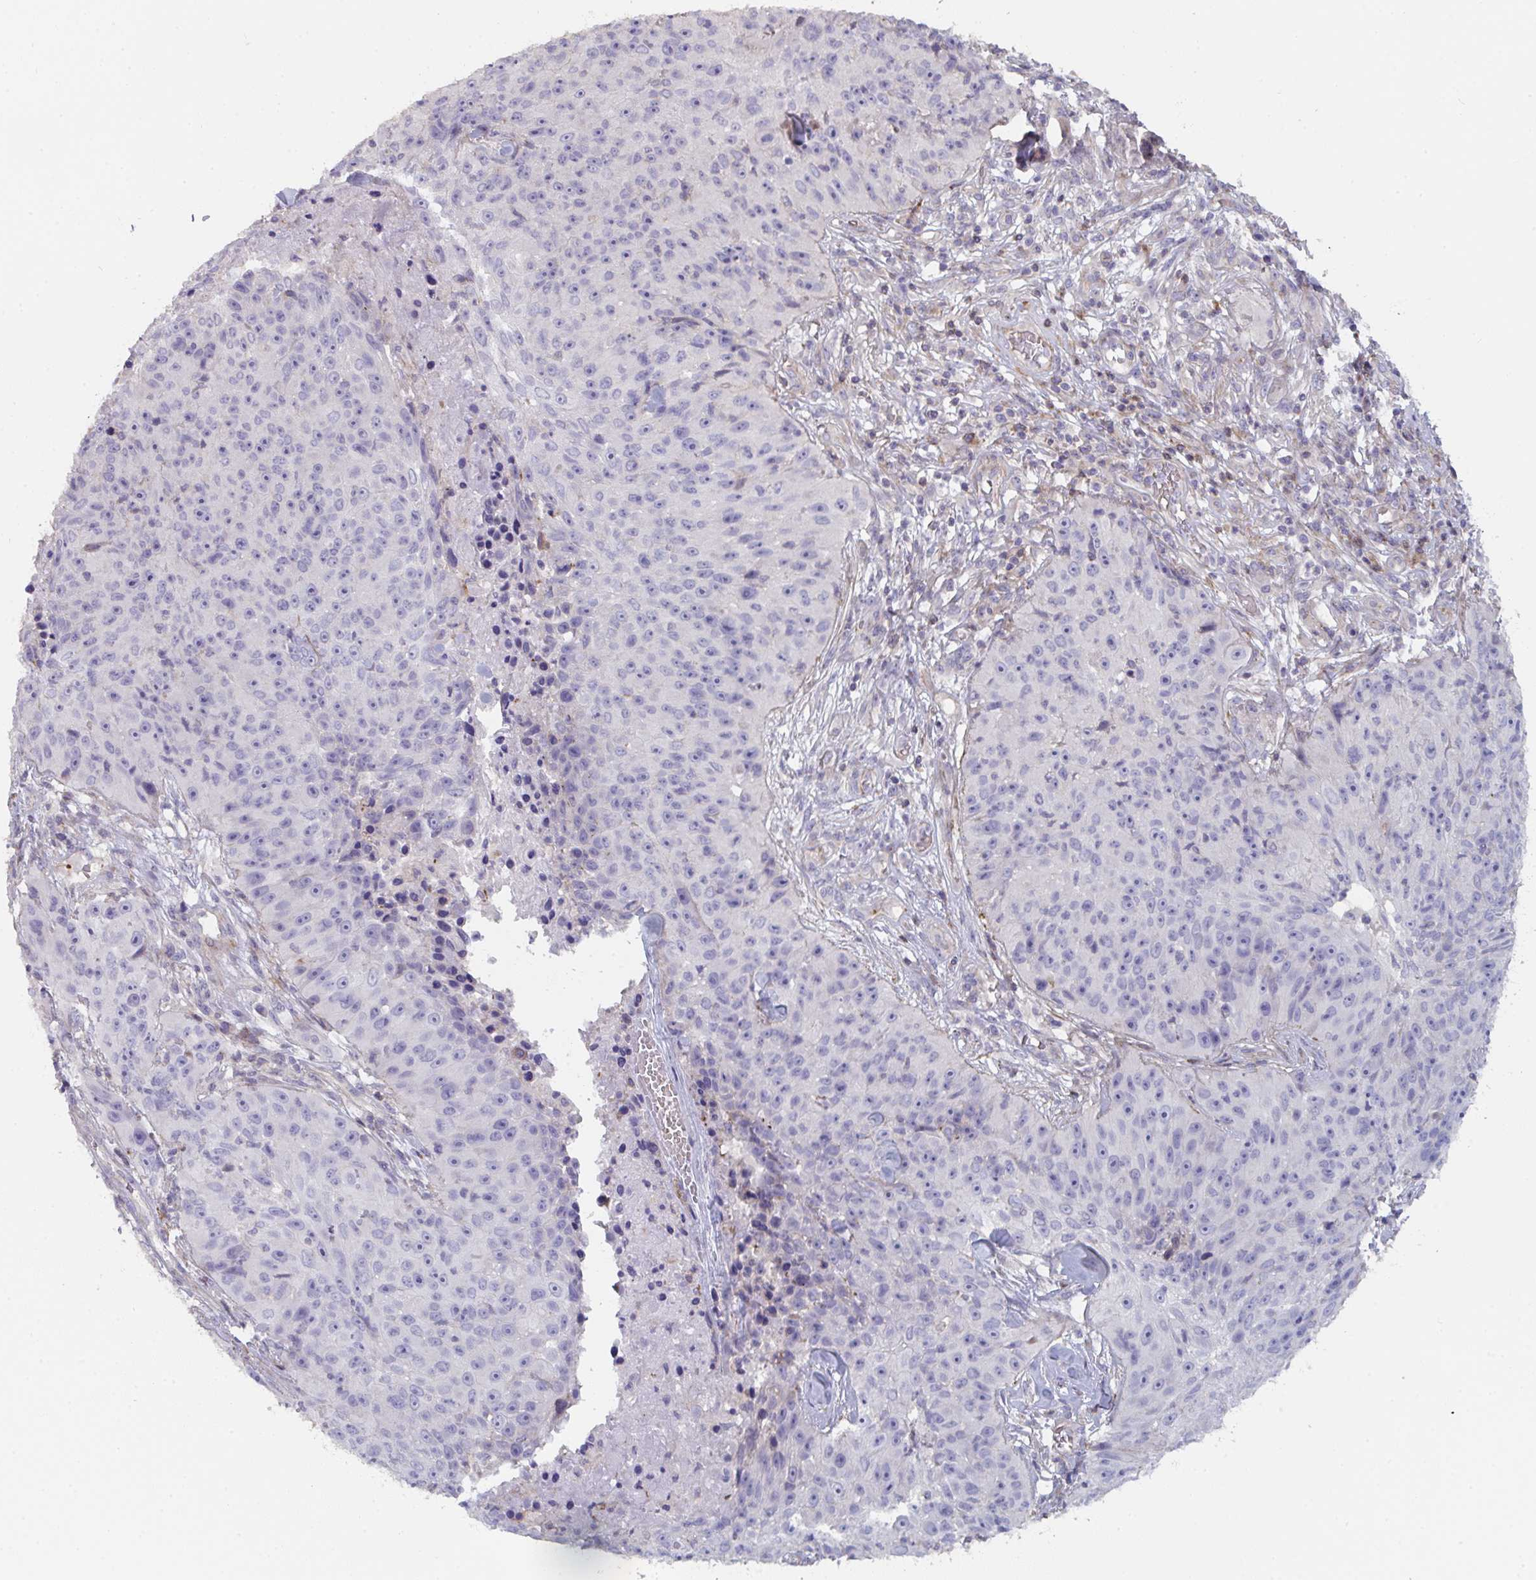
{"staining": {"intensity": "negative", "quantity": "none", "location": "none"}, "tissue": "skin cancer", "cell_type": "Tumor cells", "image_type": "cancer", "snomed": [{"axis": "morphology", "description": "Squamous cell carcinoma, NOS"}, {"axis": "topography", "description": "Skin"}], "caption": "IHC histopathology image of neoplastic tissue: skin cancer (squamous cell carcinoma) stained with DAB (3,3'-diaminobenzidine) demonstrates no significant protein positivity in tumor cells.", "gene": "FZD2", "patient": {"sex": "female", "age": 87}}